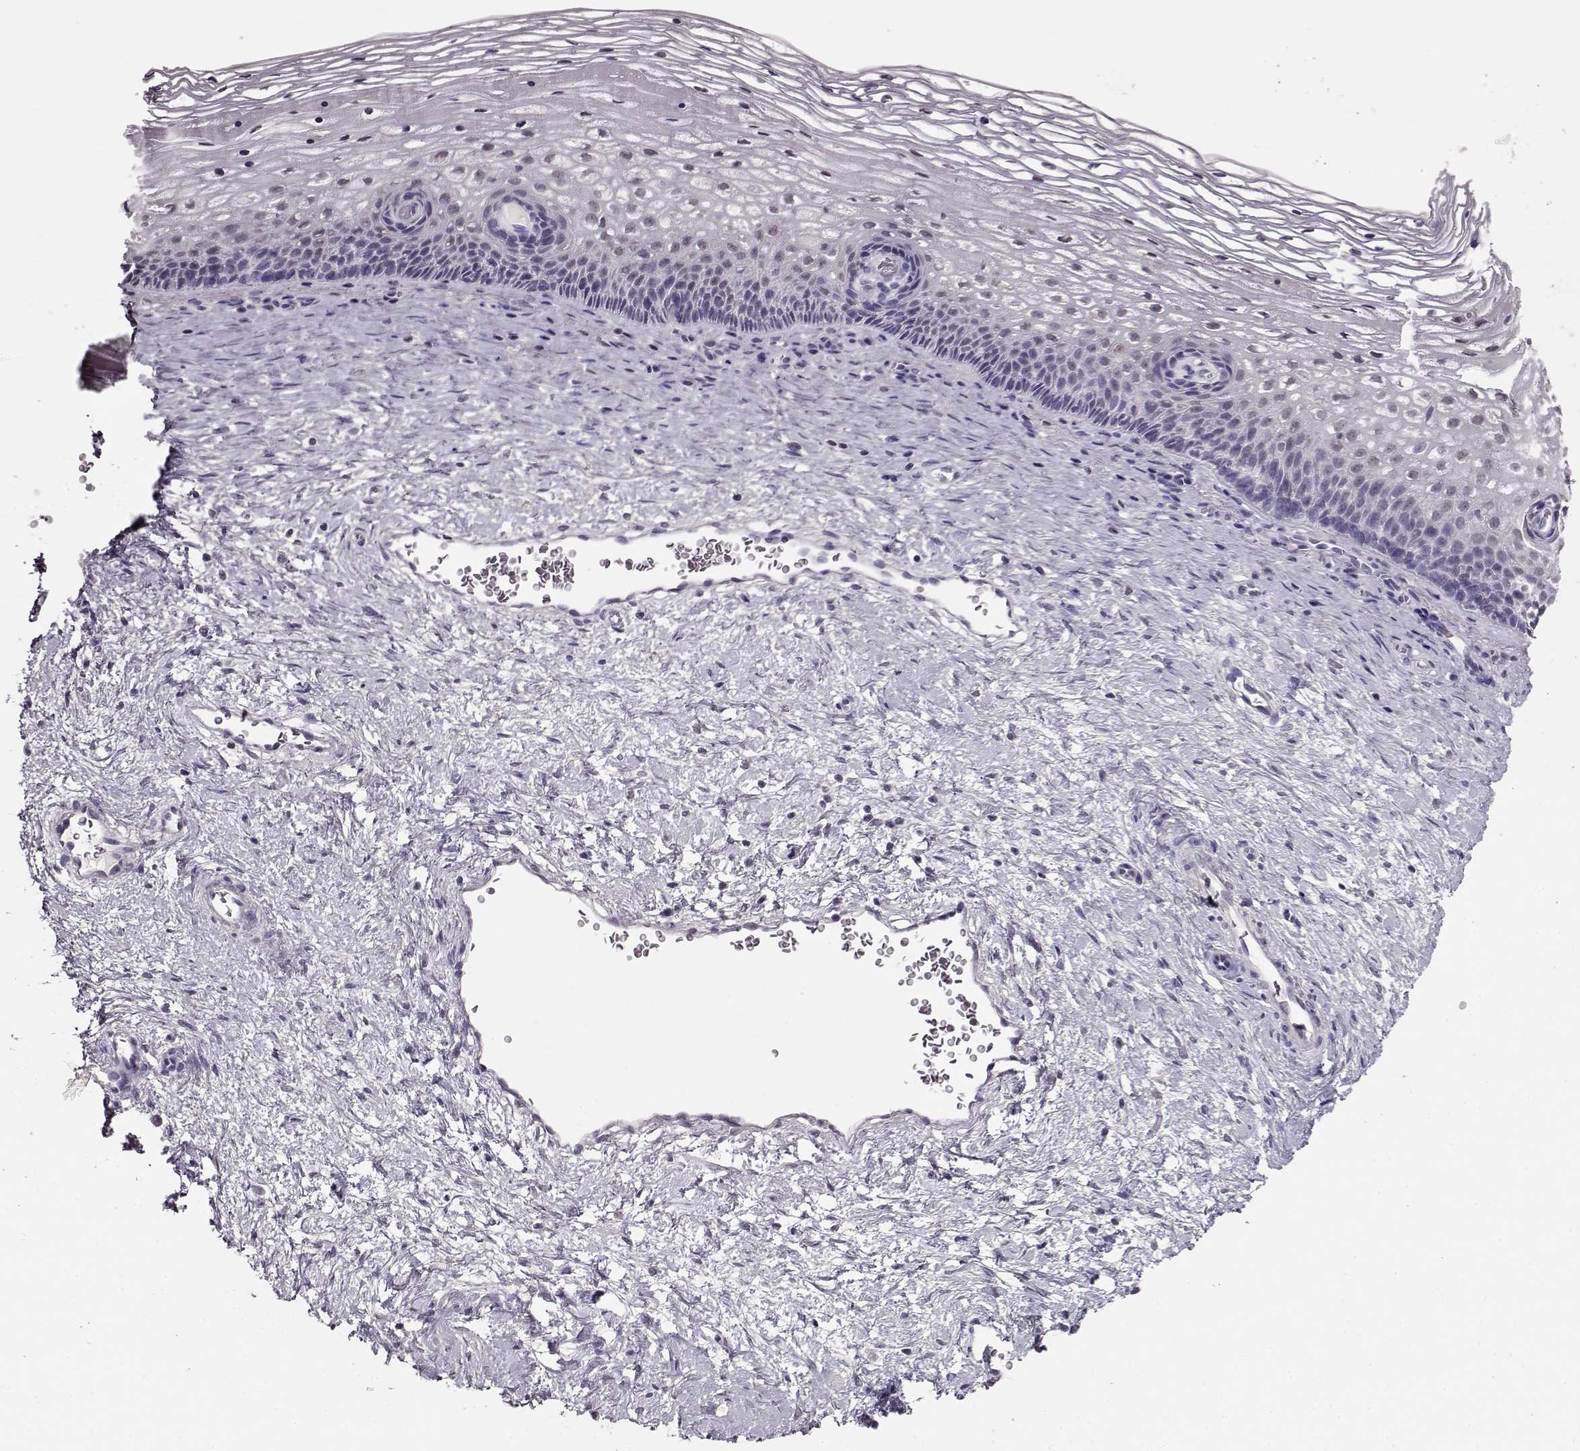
{"staining": {"intensity": "negative", "quantity": "none", "location": "none"}, "tissue": "cervix", "cell_type": "Glandular cells", "image_type": "normal", "snomed": [{"axis": "morphology", "description": "Normal tissue, NOS"}, {"axis": "topography", "description": "Cervix"}], "caption": "IHC of benign cervix exhibits no staining in glandular cells. (DAB (3,3'-diaminobenzidine) immunohistochemistry, high magnification).", "gene": "RP1L1", "patient": {"sex": "female", "age": 34}}